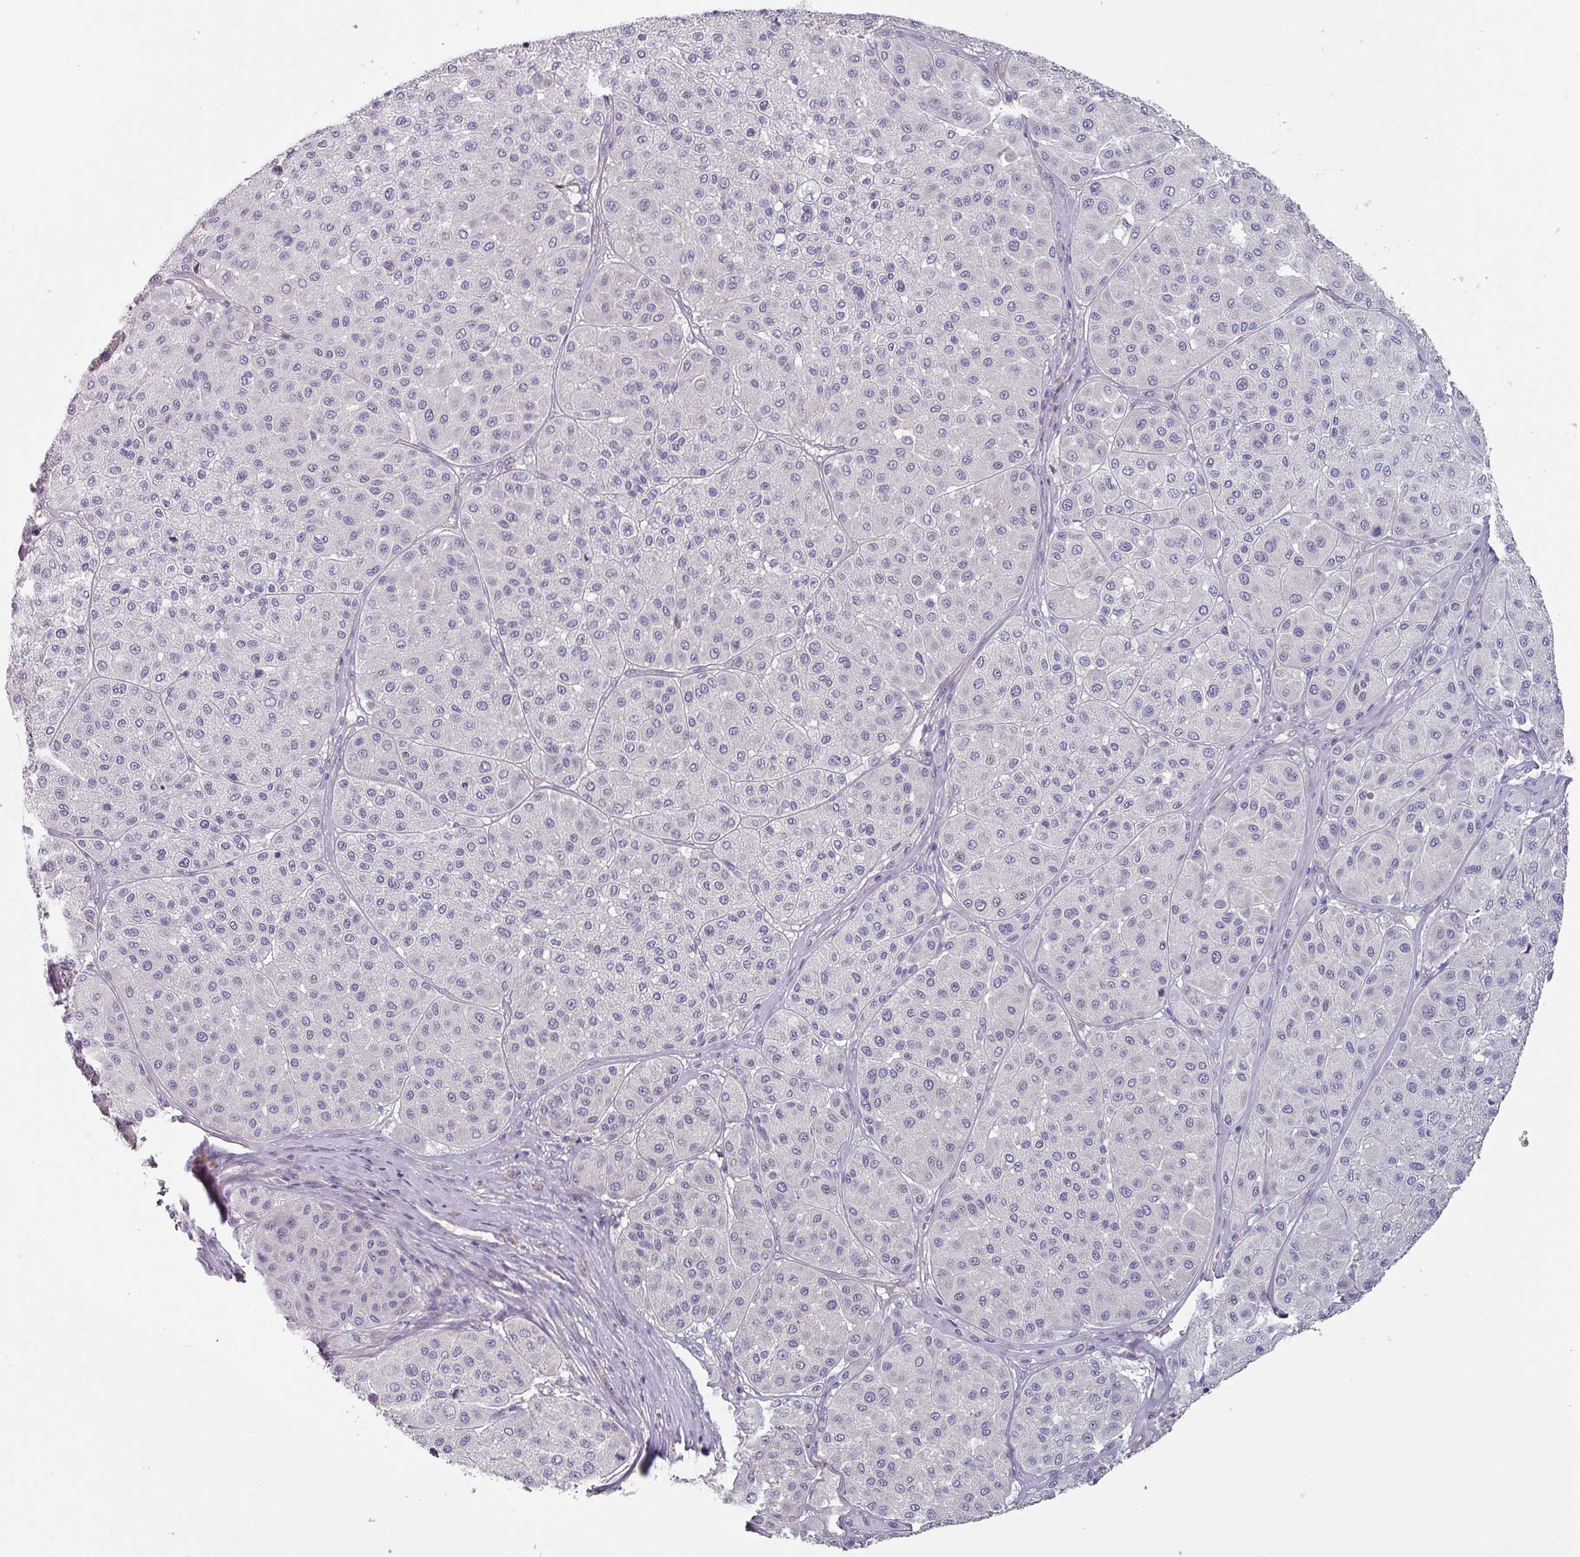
{"staining": {"intensity": "negative", "quantity": "none", "location": "none"}, "tissue": "melanoma", "cell_type": "Tumor cells", "image_type": "cancer", "snomed": [{"axis": "morphology", "description": "Malignant melanoma, Metastatic site"}, {"axis": "topography", "description": "Smooth muscle"}], "caption": "DAB immunohistochemical staining of human malignant melanoma (metastatic site) displays no significant positivity in tumor cells.", "gene": "PRAMEF8", "patient": {"sex": "male", "age": 41}}